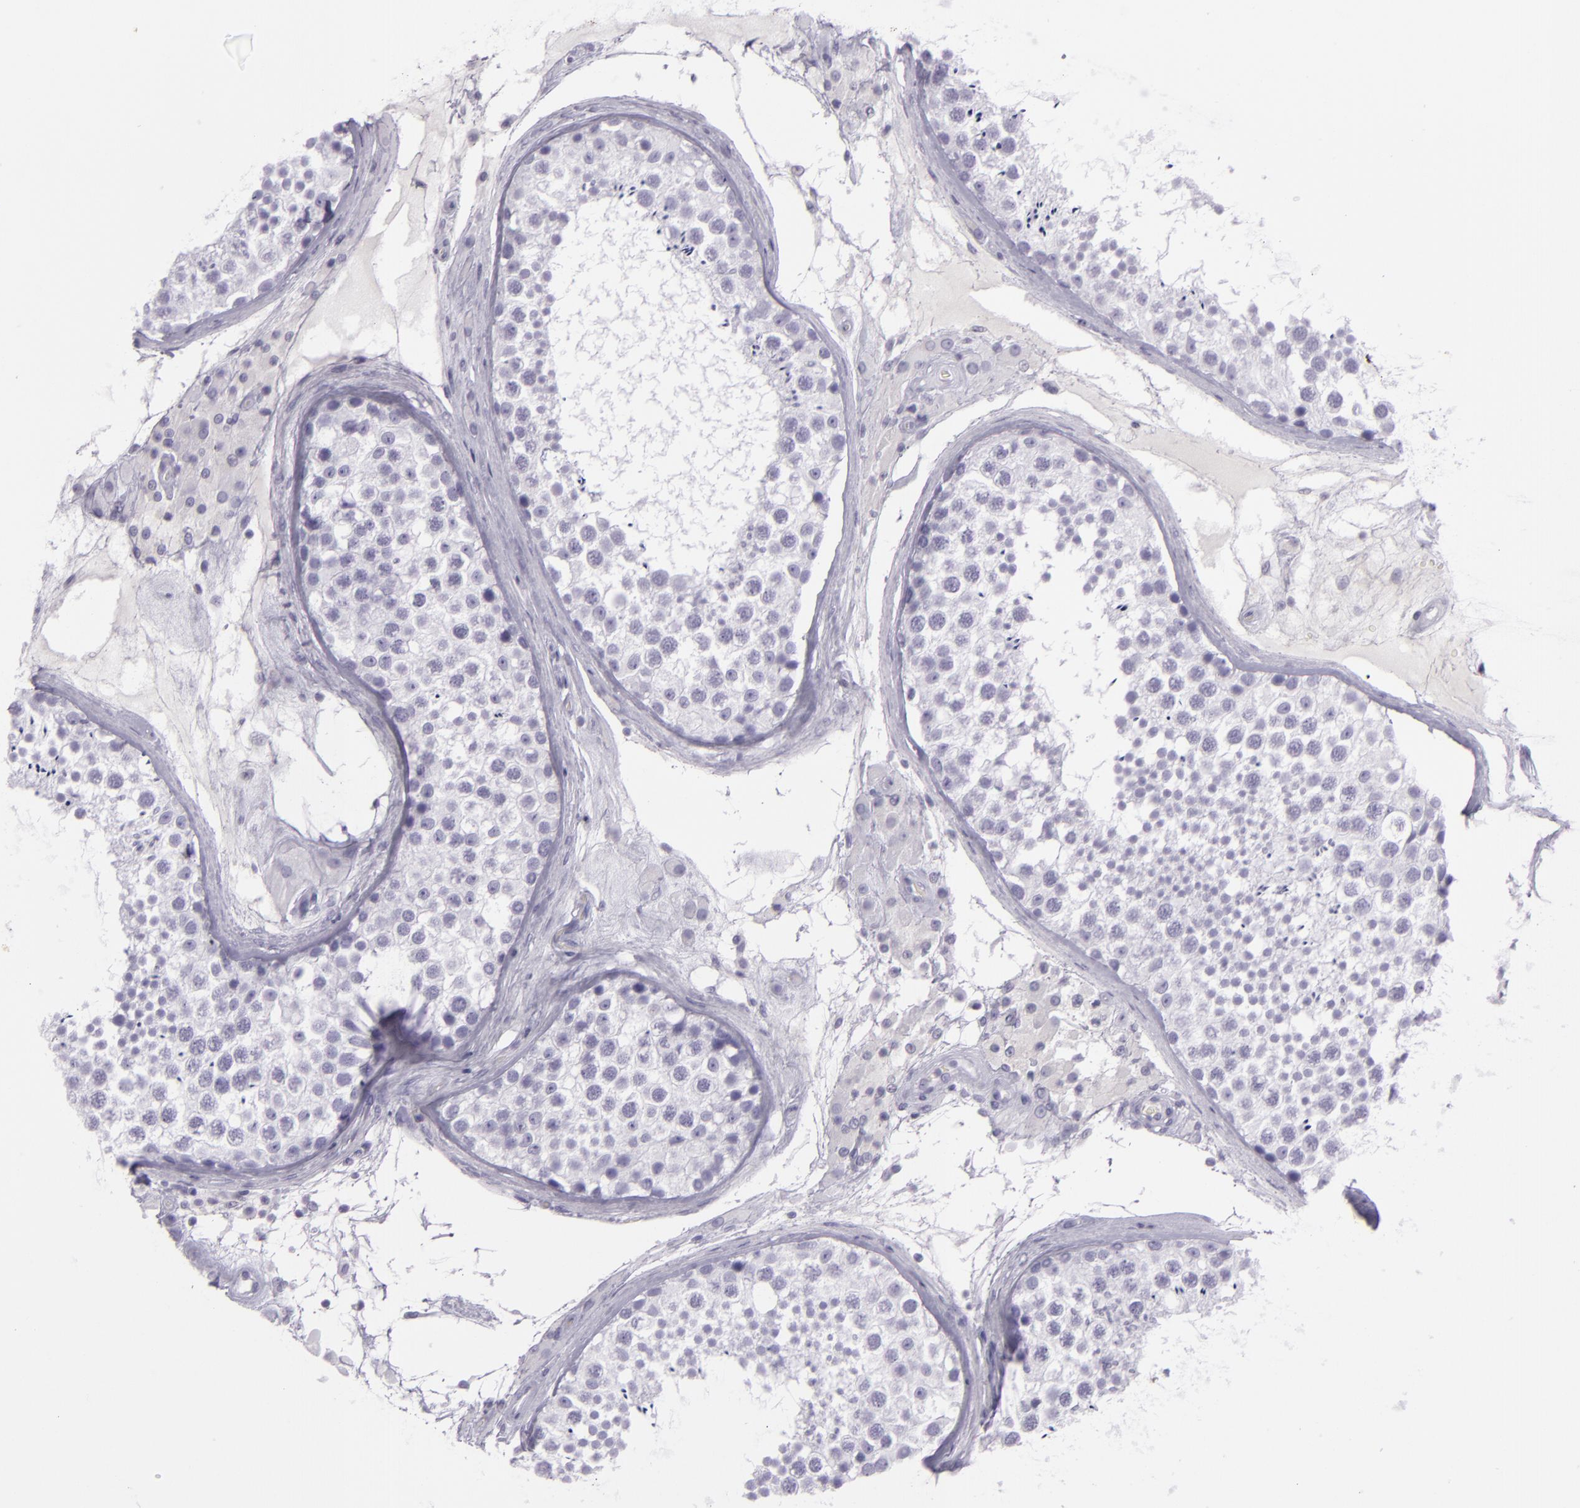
{"staining": {"intensity": "negative", "quantity": "none", "location": "none"}, "tissue": "testis", "cell_type": "Cells in seminiferous ducts", "image_type": "normal", "snomed": [{"axis": "morphology", "description": "Normal tissue, NOS"}, {"axis": "topography", "description": "Testis"}], "caption": "A histopathology image of testis stained for a protein shows no brown staining in cells in seminiferous ducts. Nuclei are stained in blue.", "gene": "MUC6", "patient": {"sex": "male", "age": 46}}